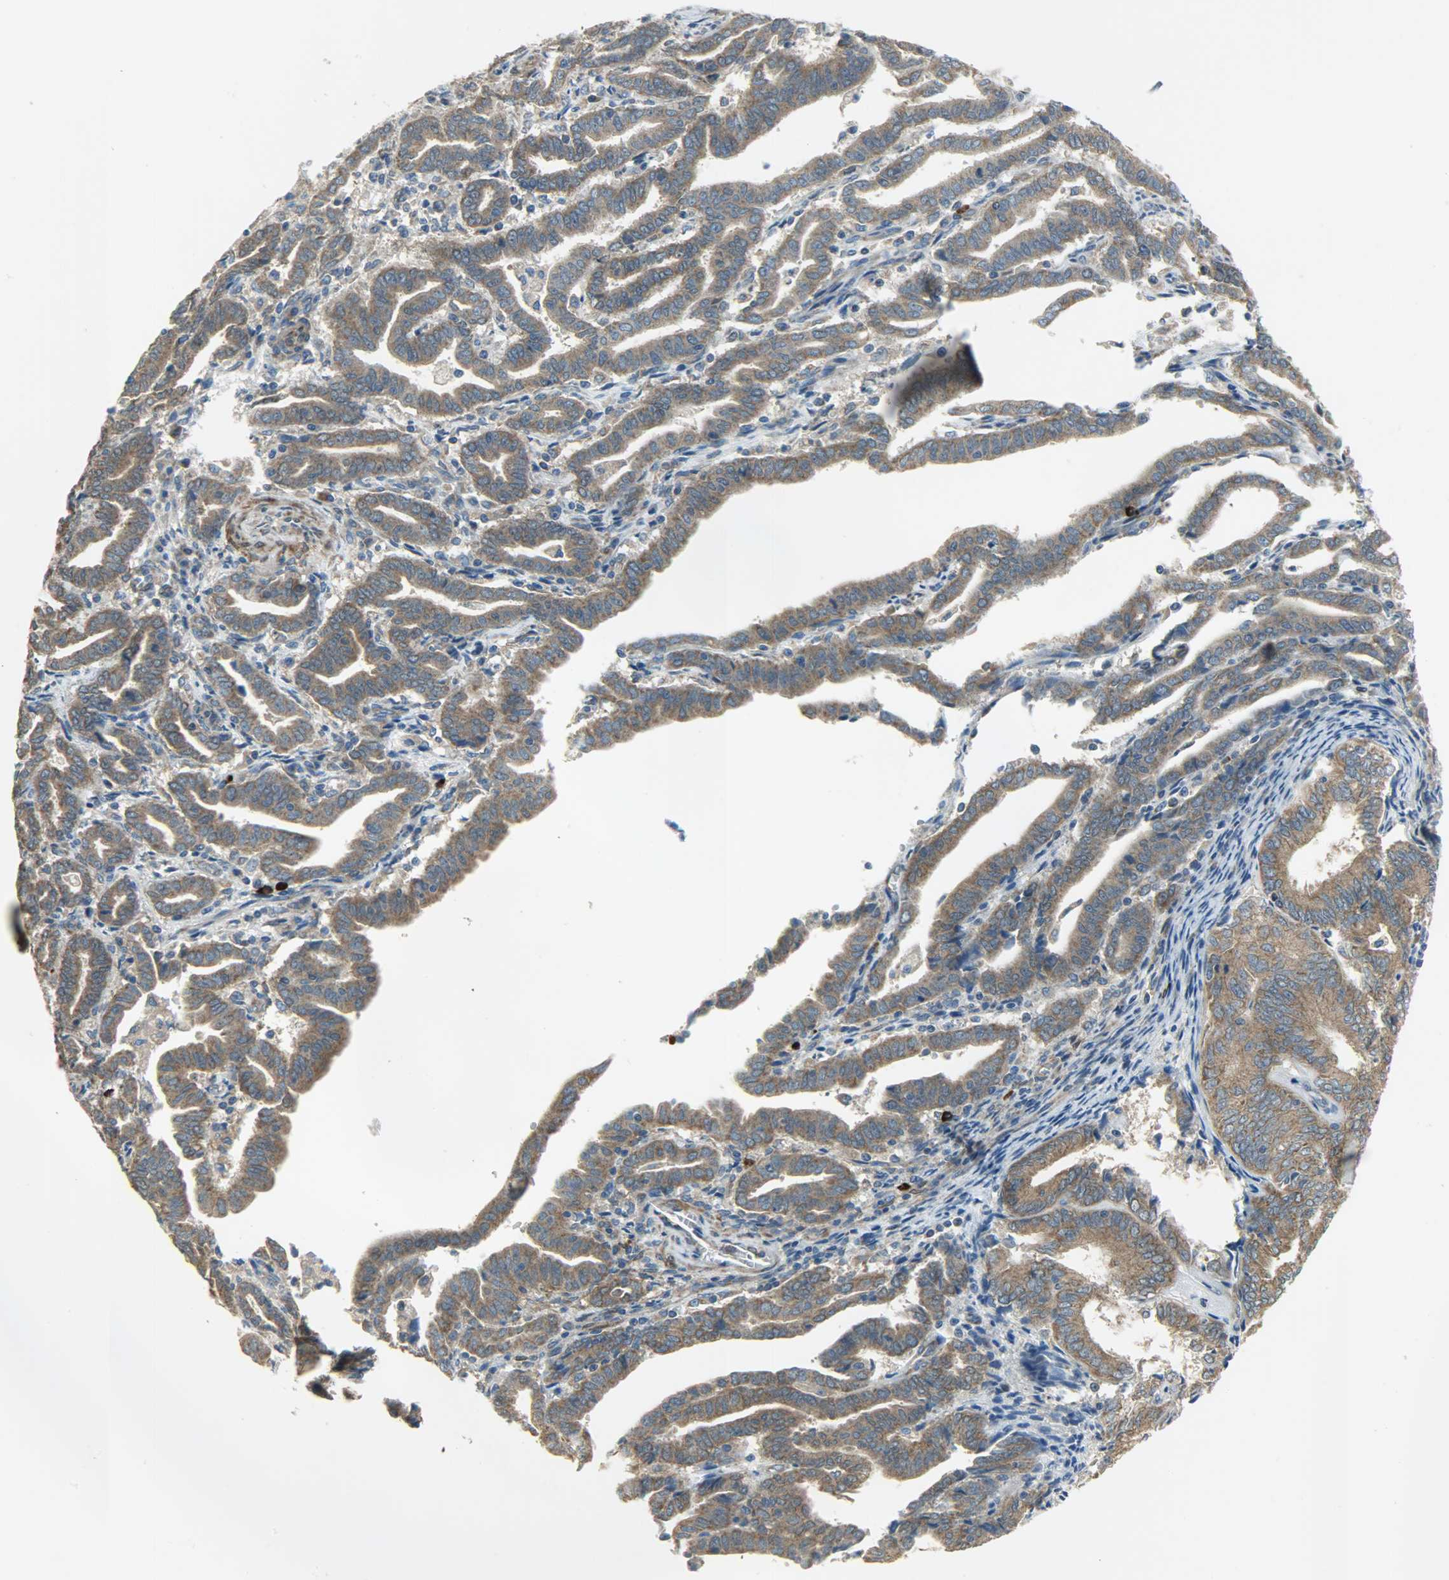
{"staining": {"intensity": "strong", "quantity": ">75%", "location": "cytoplasmic/membranous"}, "tissue": "endometrial cancer", "cell_type": "Tumor cells", "image_type": "cancer", "snomed": [{"axis": "morphology", "description": "Adenocarcinoma, NOS"}, {"axis": "topography", "description": "Uterus"}], "caption": "Endometrial cancer stained with a brown dye reveals strong cytoplasmic/membranous positive positivity in approximately >75% of tumor cells.", "gene": "C1orf198", "patient": {"sex": "female", "age": 83}}